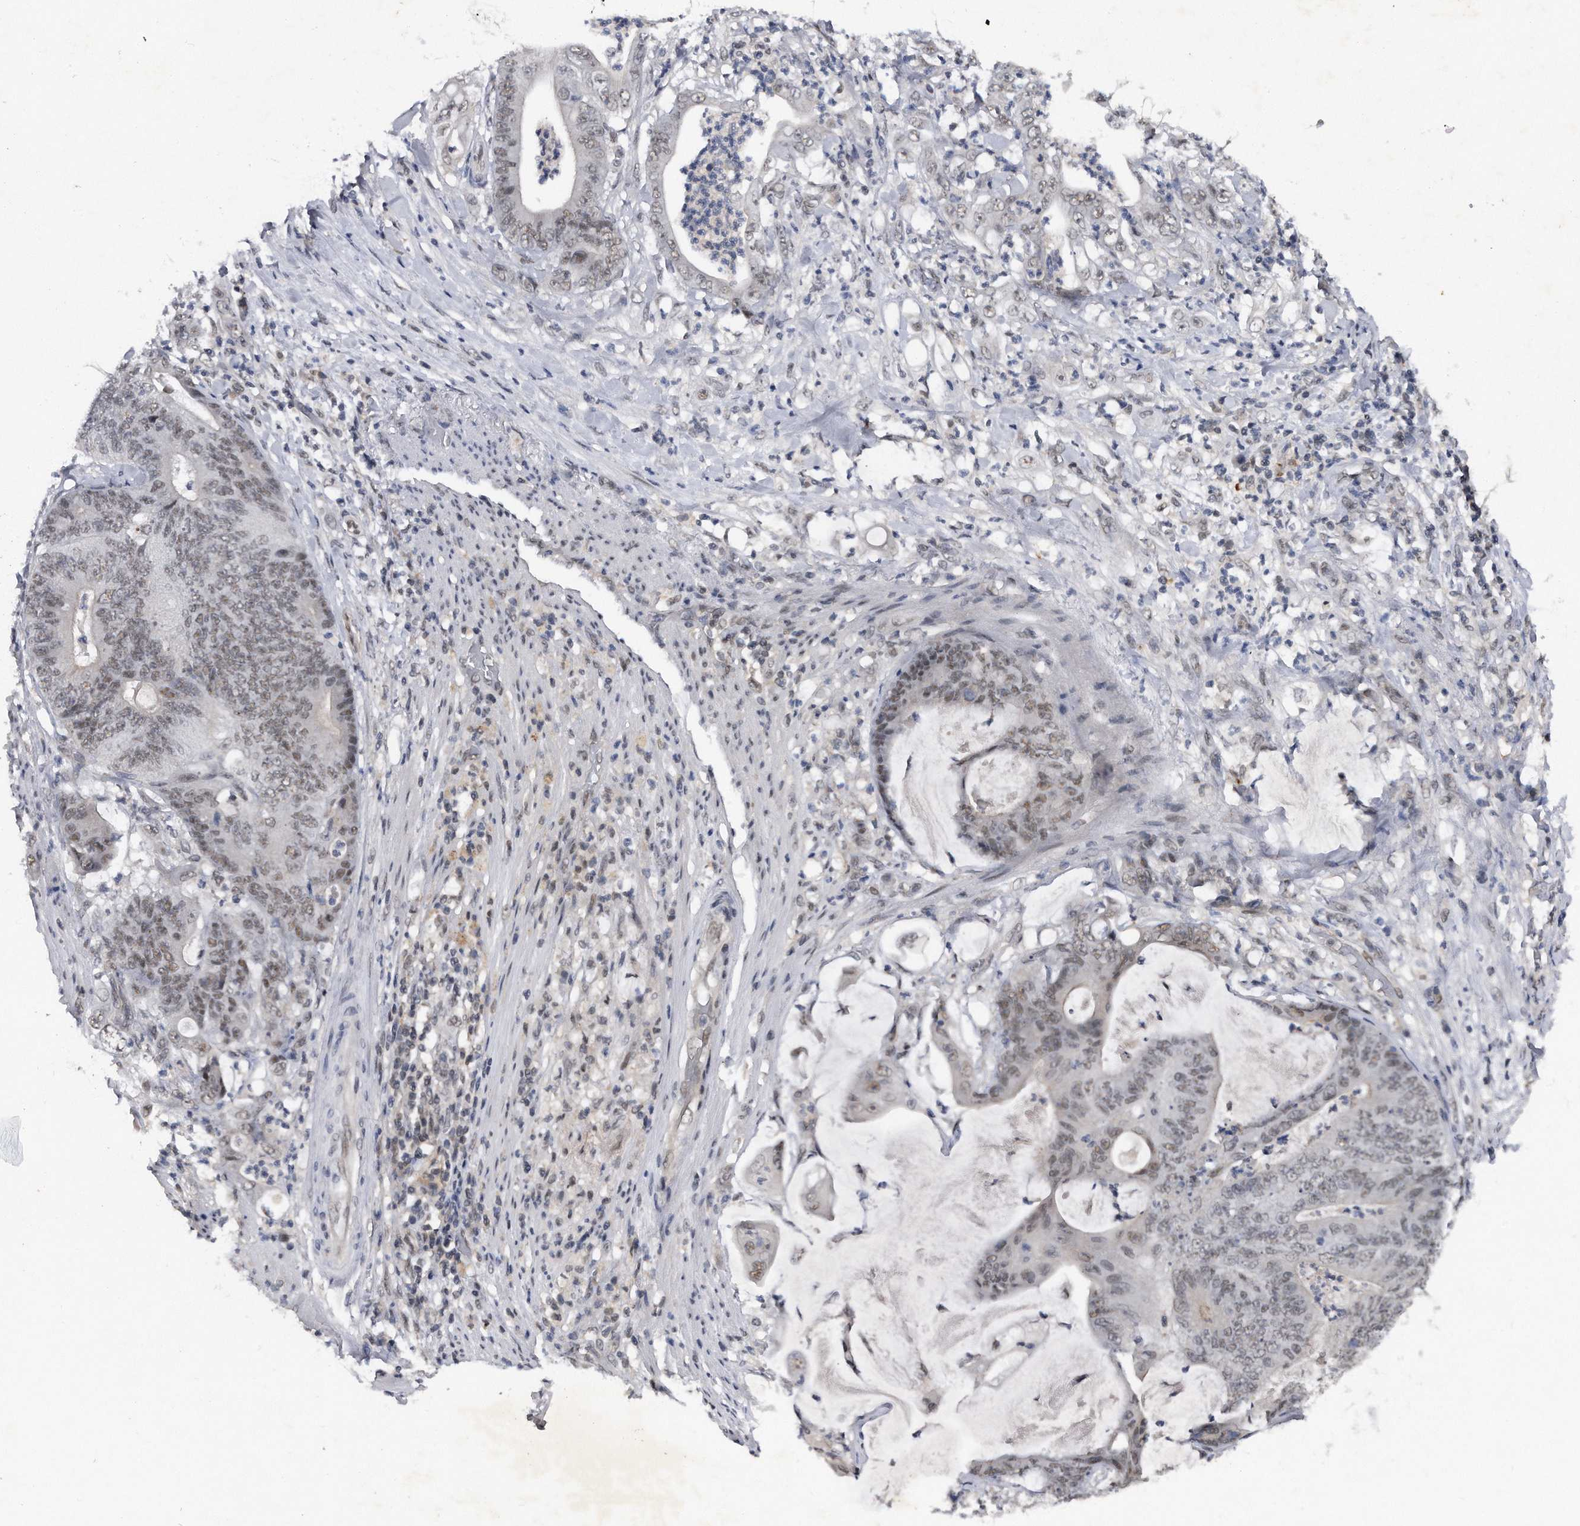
{"staining": {"intensity": "weak", "quantity": ">75%", "location": "nuclear"}, "tissue": "stomach cancer", "cell_type": "Tumor cells", "image_type": "cancer", "snomed": [{"axis": "morphology", "description": "Adenocarcinoma, NOS"}, {"axis": "topography", "description": "Stomach"}], "caption": "Immunohistochemistry of adenocarcinoma (stomach) demonstrates low levels of weak nuclear expression in about >75% of tumor cells.", "gene": "VIRMA", "patient": {"sex": "female", "age": 73}}